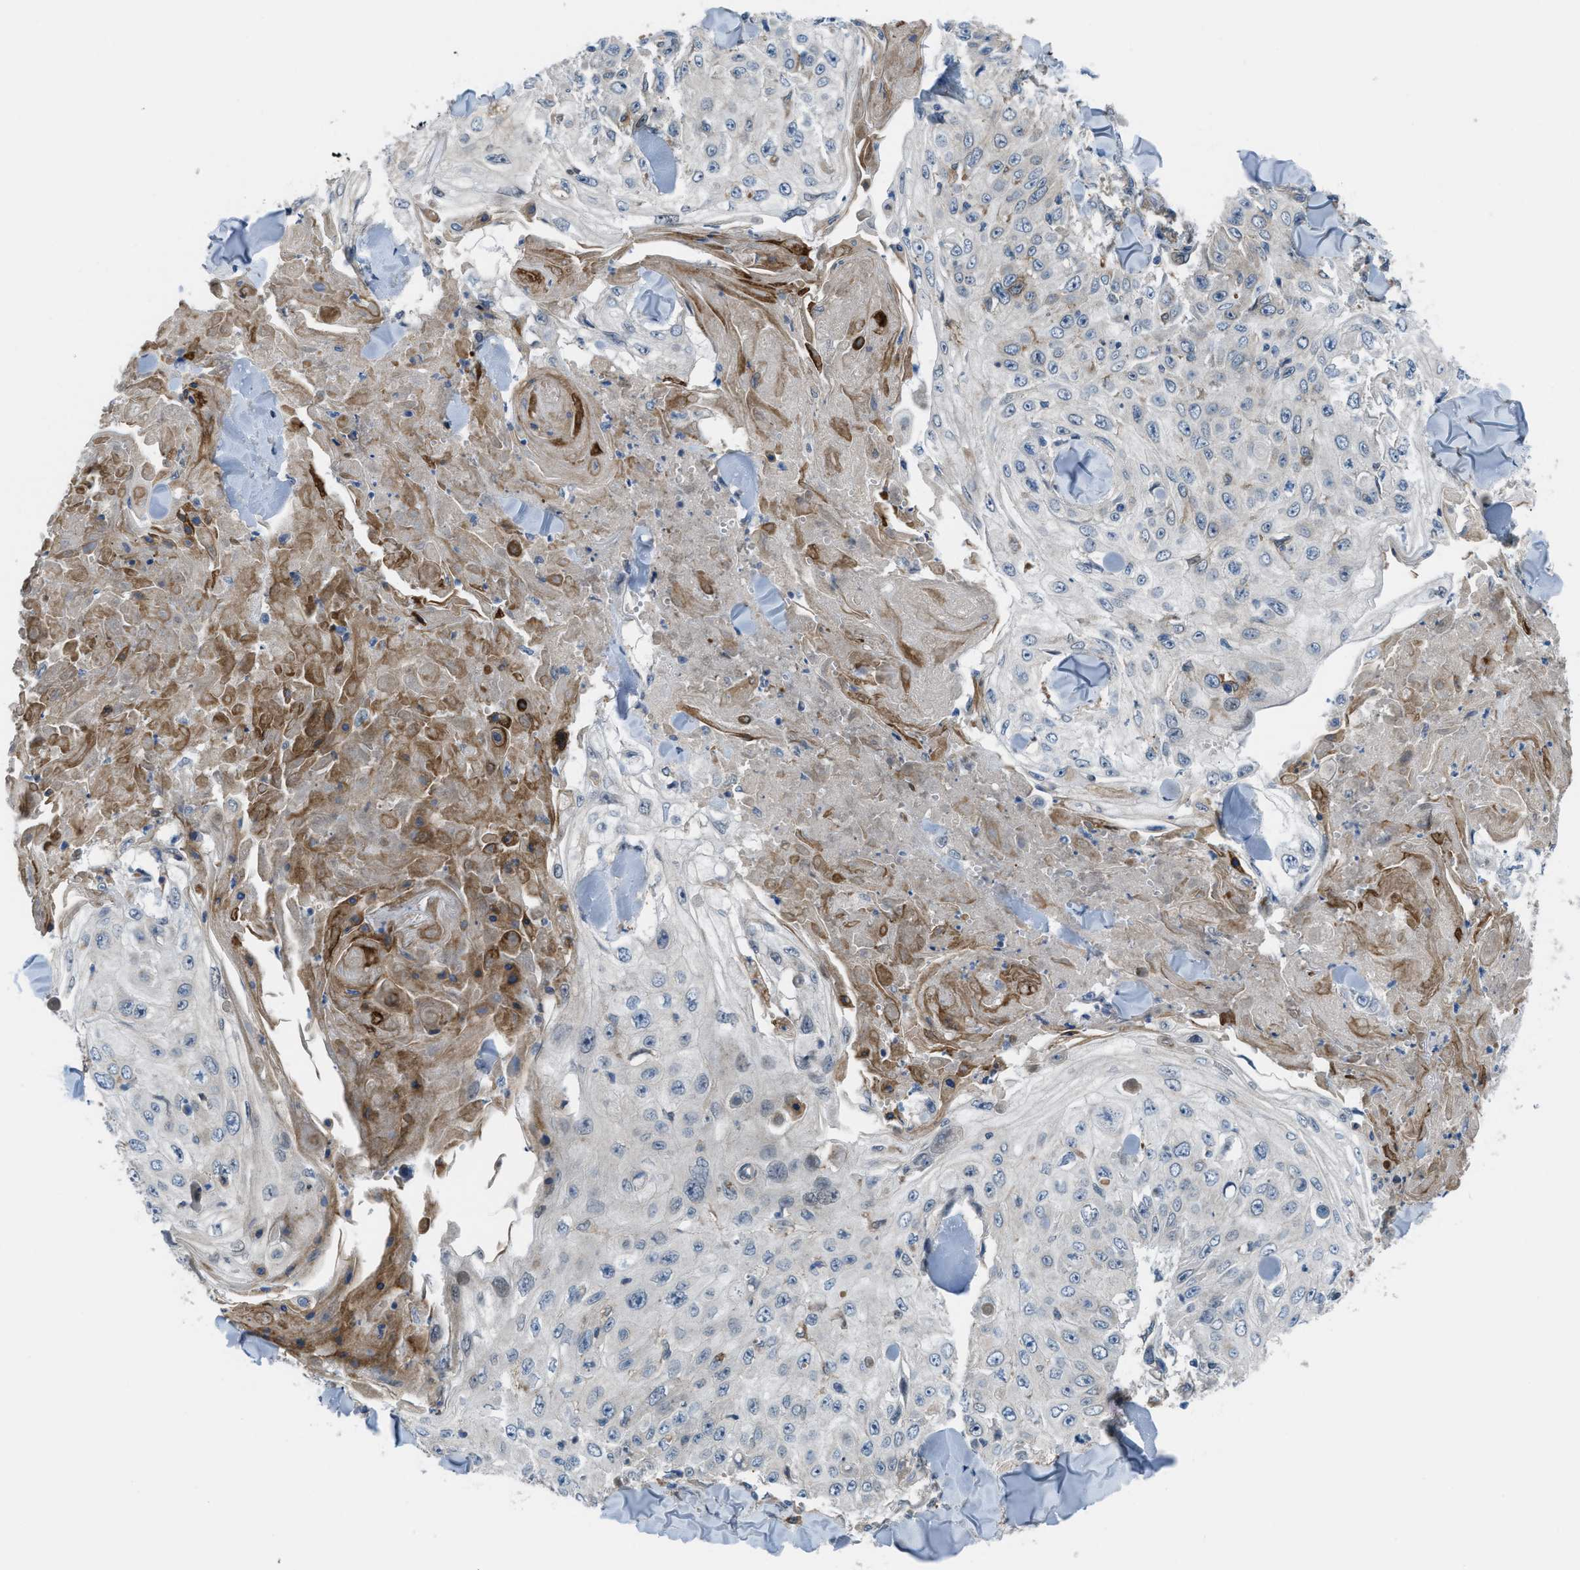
{"staining": {"intensity": "negative", "quantity": "none", "location": "none"}, "tissue": "skin cancer", "cell_type": "Tumor cells", "image_type": "cancer", "snomed": [{"axis": "morphology", "description": "Squamous cell carcinoma, NOS"}, {"axis": "topography", "description": "Skin"}], "caption": "This is an immunohistochemistry (IHC) histopathology image of skin cancer (squamous cell carcinoma). There is no expression in tumor cells.", "gene": "BAZ2B", "patient": {"sex": "male", "age": 86}}